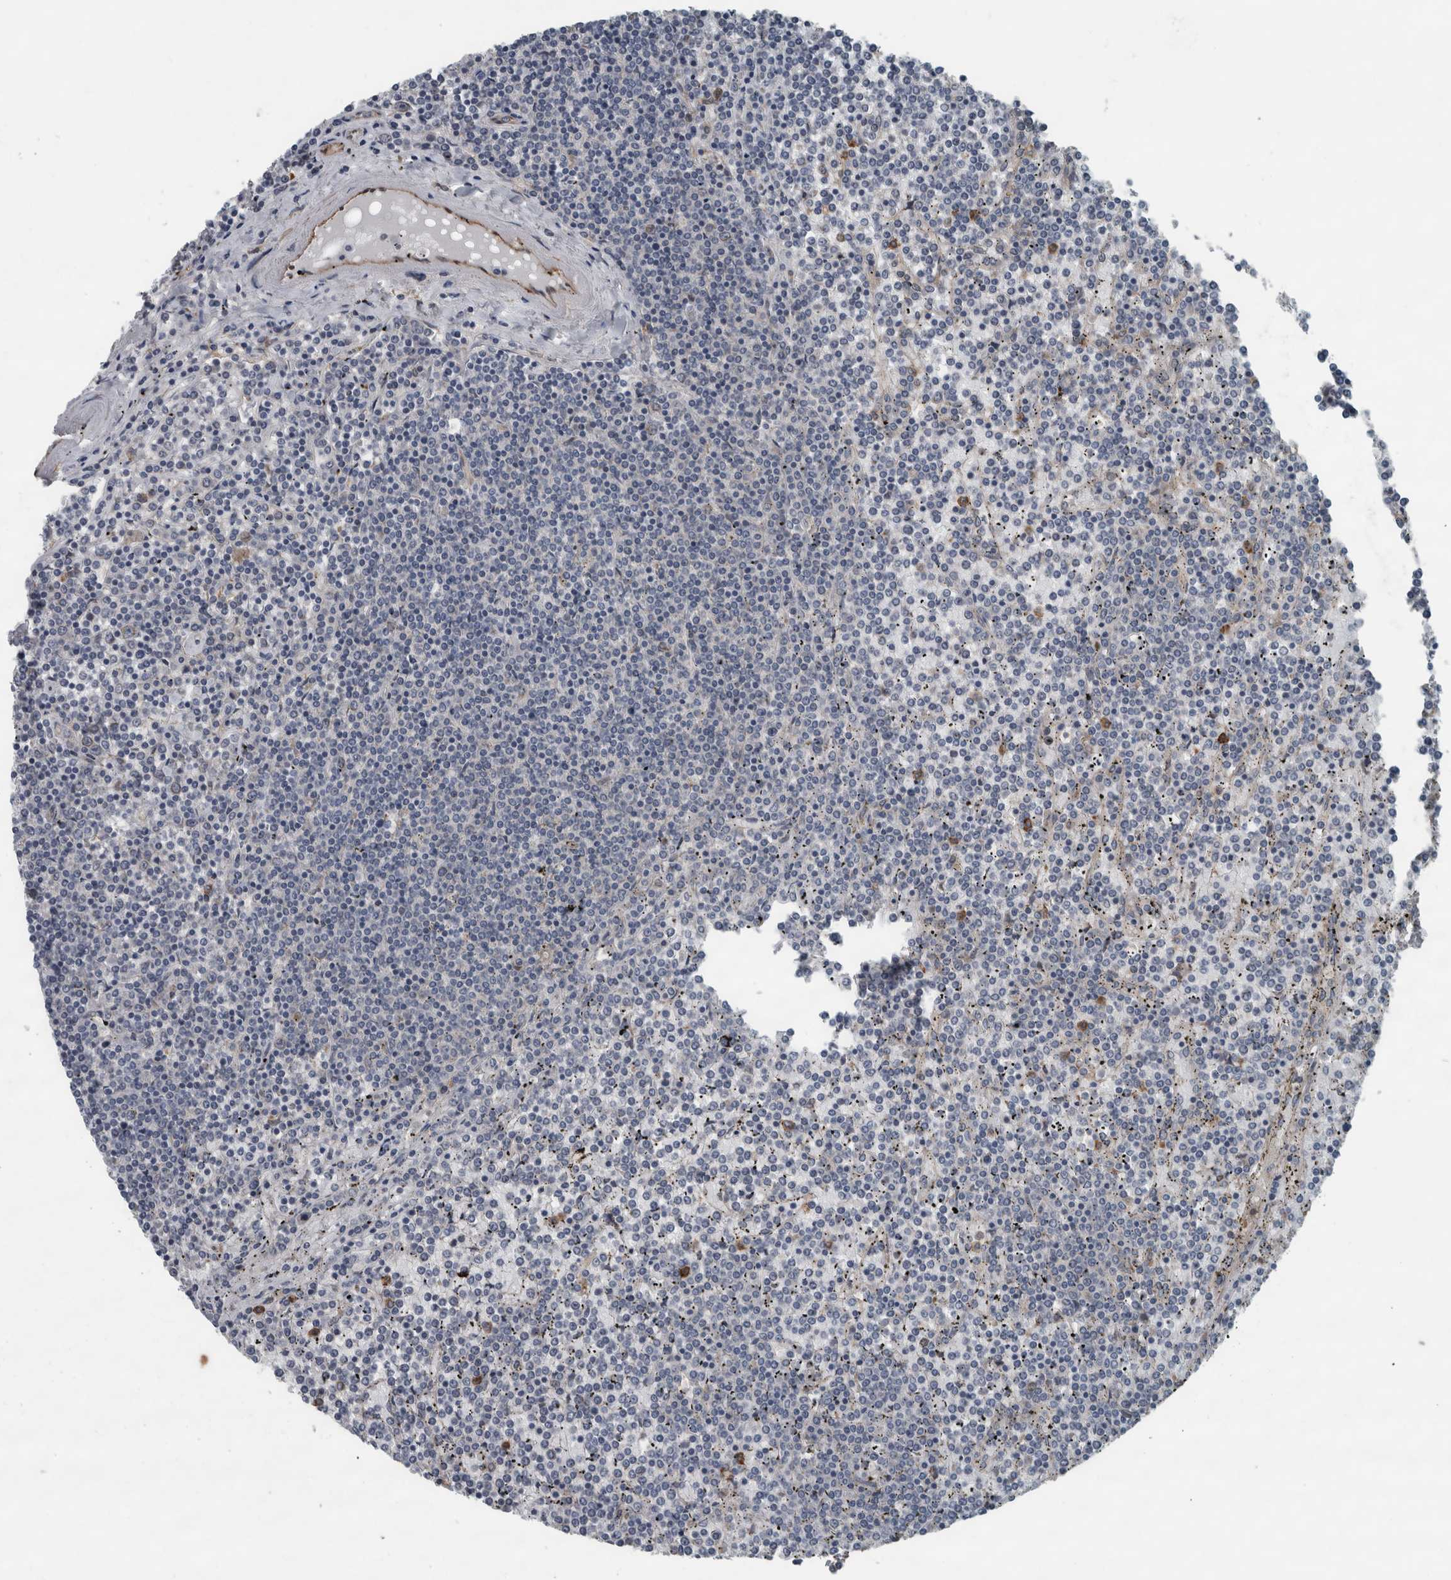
{"staining": {"intensity": "negative", "quantity": "none", "location": "none"}, "tissue": "lymphoma", "cell_type": "Tumor cells", "image_type": "cancer", "snomed": [{"axis": "morphology", "description": "Malignant lymphoma, non-Hodgkin's type, Low grade"}, {"axis": "topography", "description": "Spleen"}], "caption": "A photomicrograph of human lymphoma is negative for staining in tumor cells.", "gene": "EXOC8", "patient": {"sex": "female", "age": 19}}